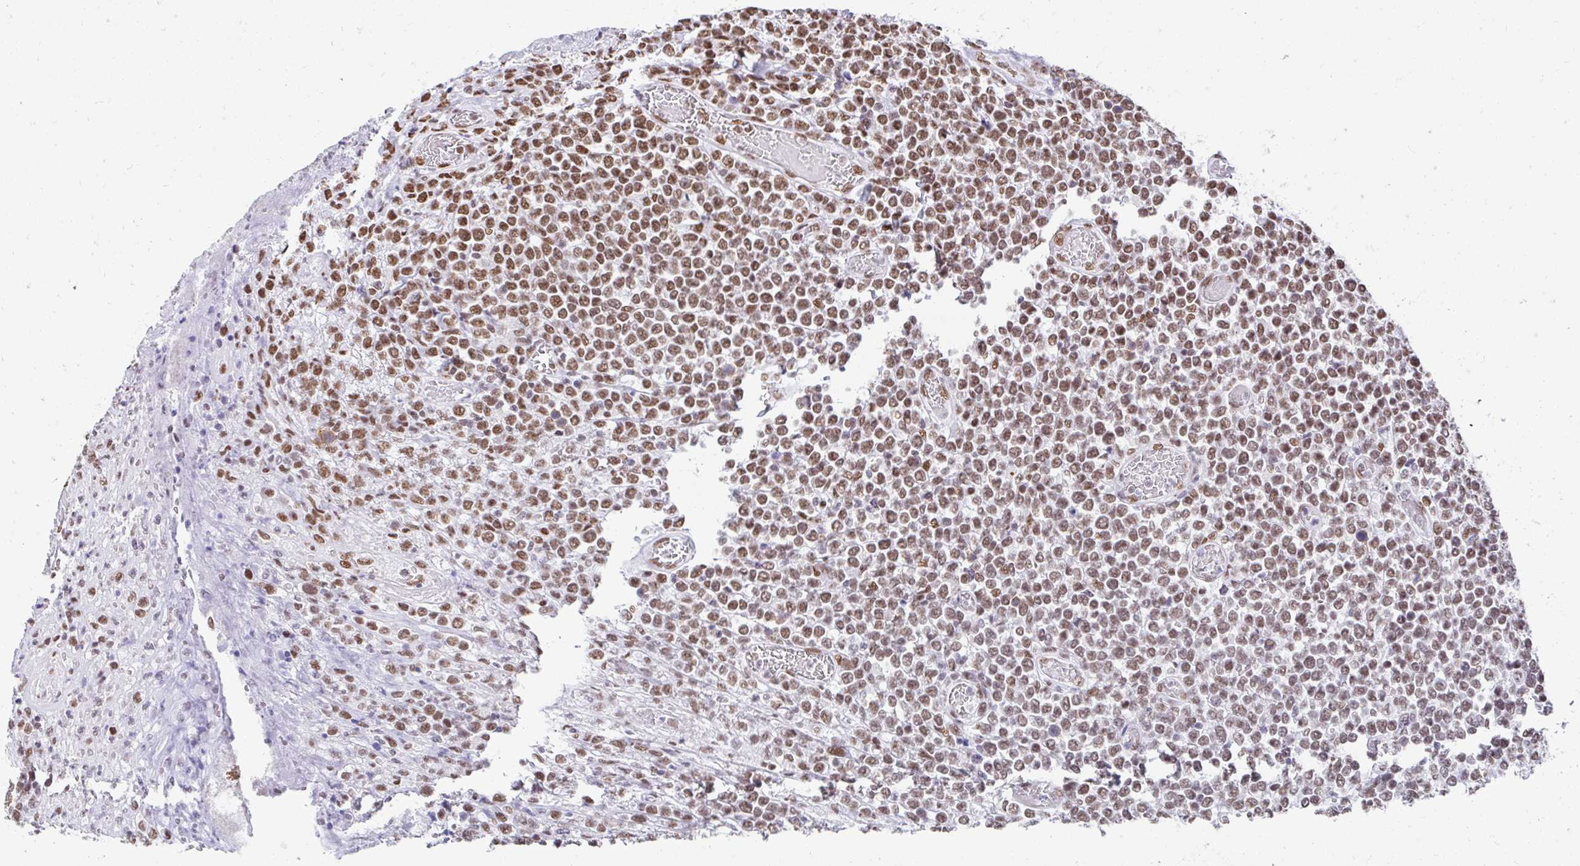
{"staining": {"intensity": "moderate", "quantity": ">75%", "location": "nuclear"}, "tissue": "lymphoma", "cell_type": "Tumor cells", "image_type": "cancer", "snomed": [{"axis": "morphology", "description": "Malignant lymphoma, non-Hodgkin's type, High grade"}, {"axis": "topography", "description": "Soft tissue"}], "caption": "Immunohistochemistry (IHC) (DAB (3,3'-diaminobenzidine)) staining of human high-grade malignant lymphoma, non-Hodgkin's type exhibits moderate nuclear protein positivity in about >75% of tumor cells.", "gene": "KHDRBS1", "patient": {"sex": "female", "age": 56}}